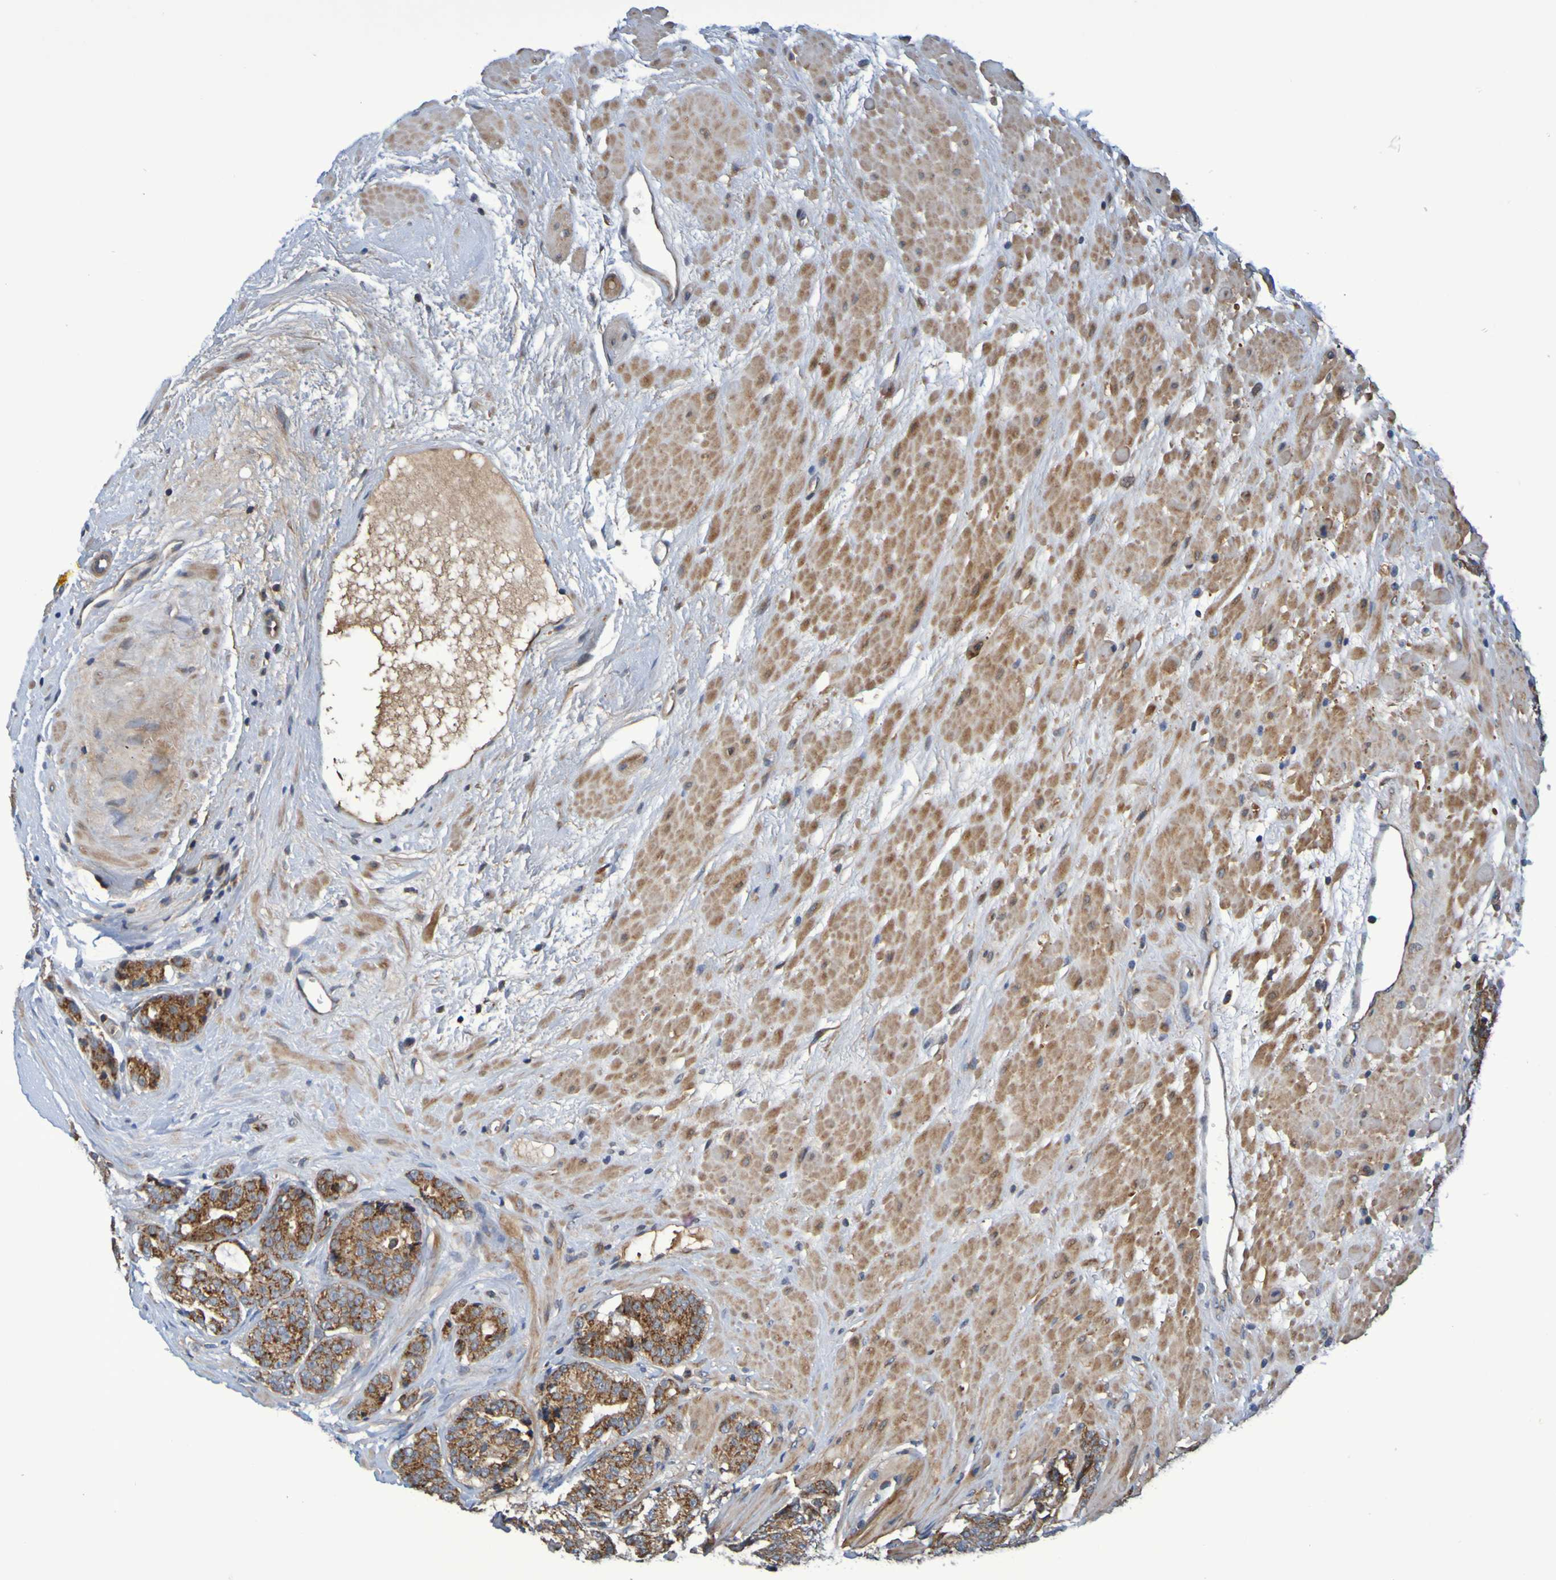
{"staining": {"intensity": "strong", "quantity": ">75%", "location": "cytoplasmic/membranous"}, "tissue": "prostate cancer", "cell_type": "Tumor cells", "image_type": "cancer", "snomed": [{"axis": "morphology", "description": "Adenocarcinoma, High grade"}, {"axis": "topography", "description": "Prostate"}], "caption": "The immunohistochemical stain shows strong cytoplasmic/membranous expression in tumor cells of prostate high-grade adenocarcinoma tissue. Nuclei are stained in blue.", "gene": "CCDC51", "patient": {"sex": "male", "age": 61}}